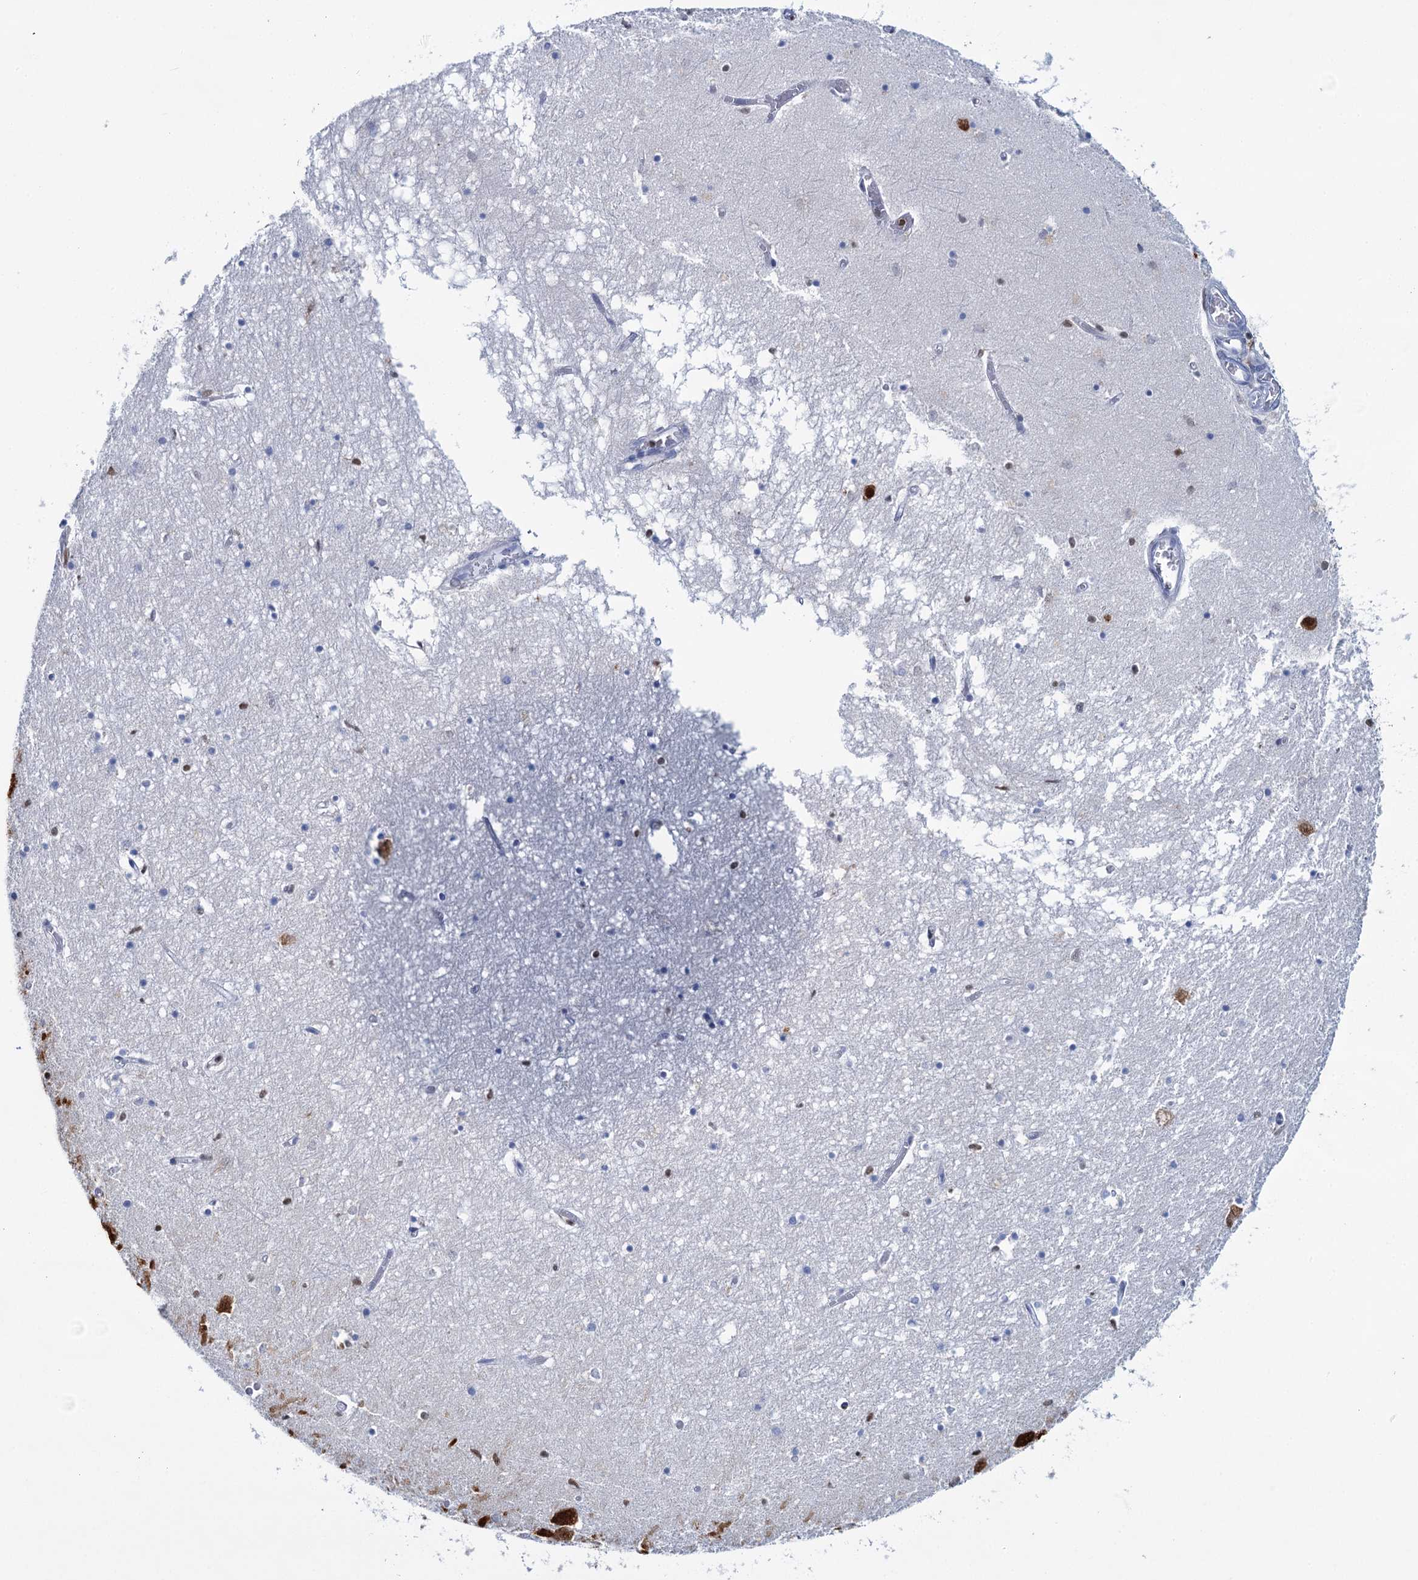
{"staining": {"intensity": "strong", "quantity": "<25%", "location": "nuclear"}, "tissue": "hippocampus", "cell_type": "Glial cells", "image_type": "normal", "snomed": [{"axis": "morphology", "description": "Normal tissue, NOS"}, {"axis": "topography", "description": "Hippocampus"}], "caption": "Immunohistochemistry histopathology image of unremarkable hippocampus: human hippocampus stained using immunohistochemistry (IHC) reveals medium levels of strong protein expression localized specifically in the nuclear of glial cells, appearing as a nuclear brown color.", "gene": "CELF2", "patient": {"sex": "male", "age": 70}}